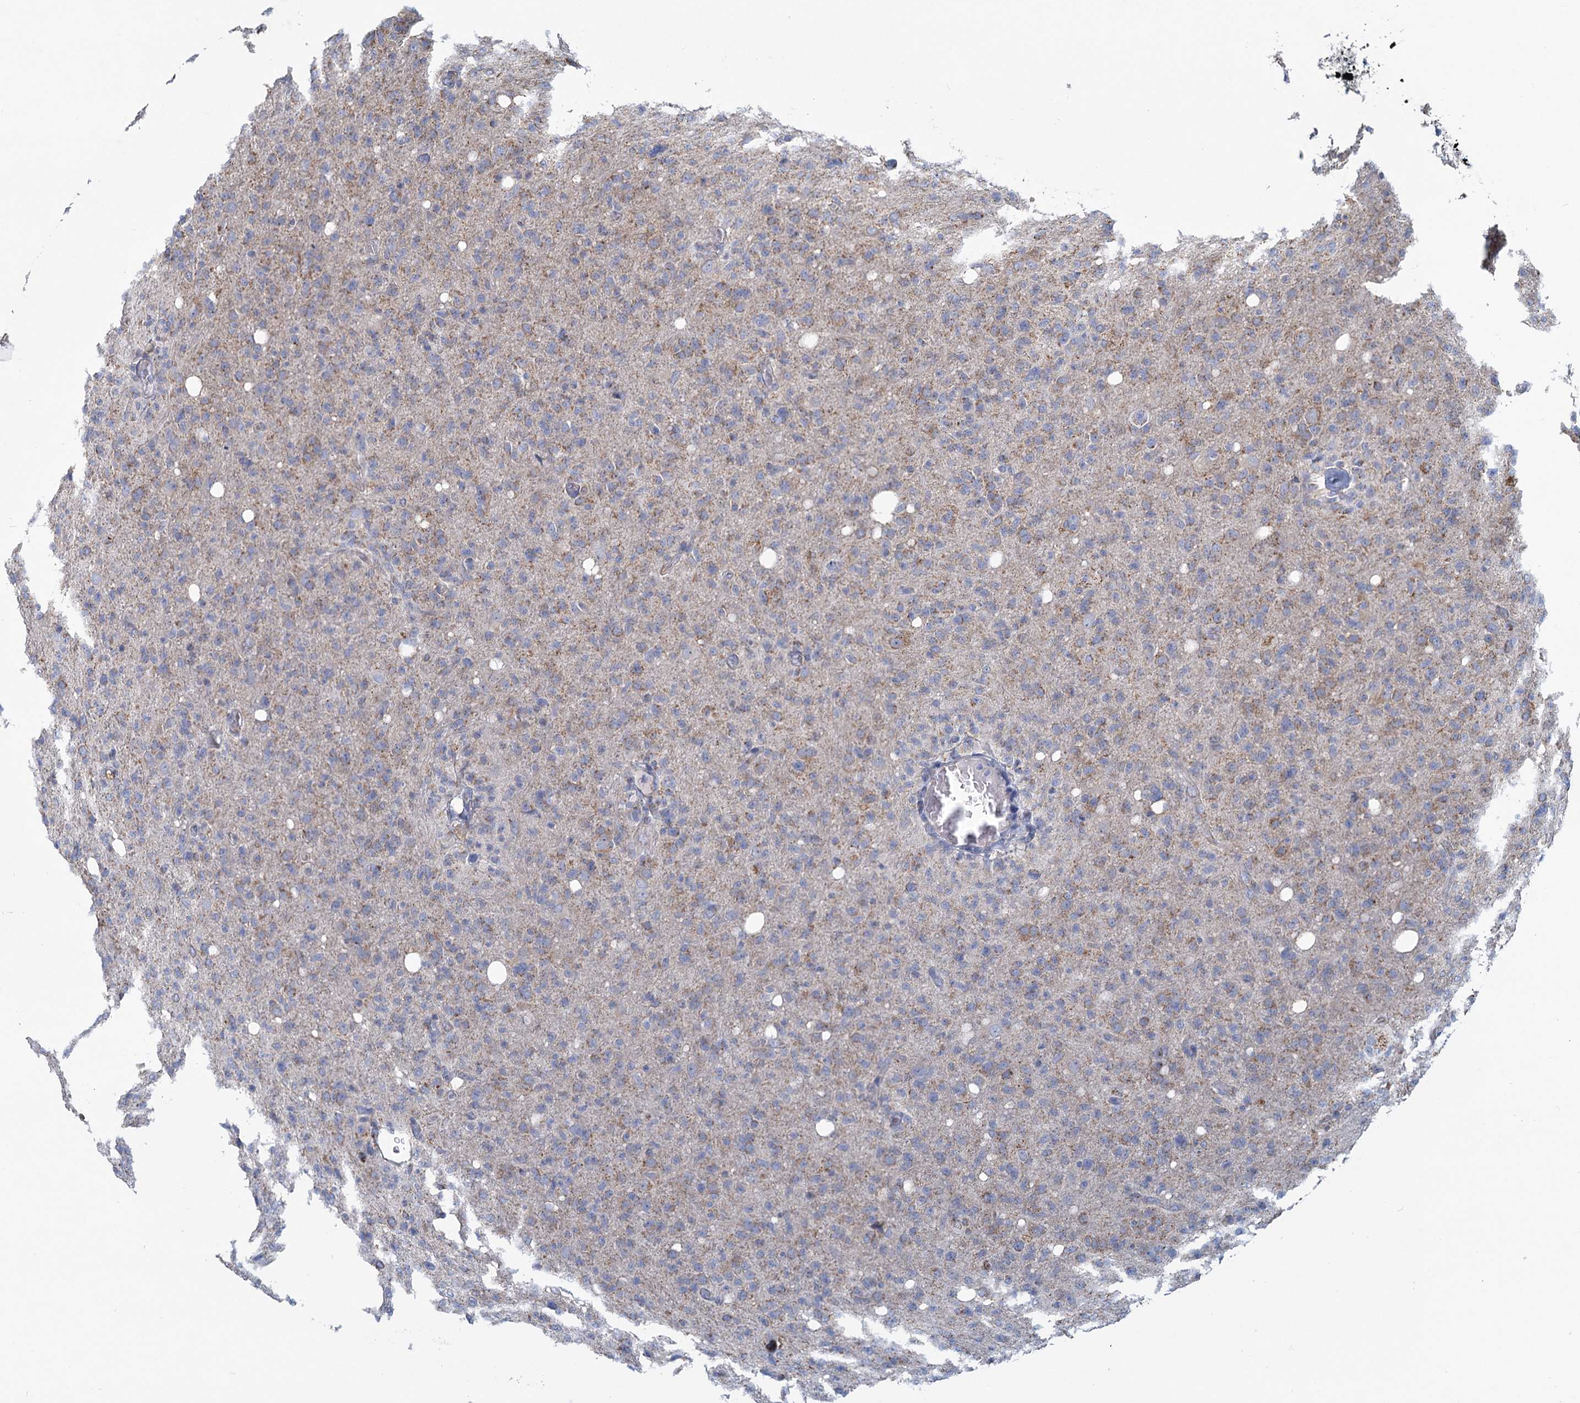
{"staining": {"intensity": "weak", "quantity": "25%-75%", "location": "cytoplasmic/membranous"}, "tissue": "glioma", "cell_type": "Tumor cells", "image_type": "cancer", "snomed": [{"axis": "morphology", "description": "Glioma, malignant, High grade"}, {"axis": "topography", "description": "Brain"}], "caption": "Protein analysis of glioma tissue shows weak cytoplasmic/membranous expression in about 25%-75% of tumor cells.", "gene": "NDUFC2", "patient": {"sex": "female", "age": 57}}